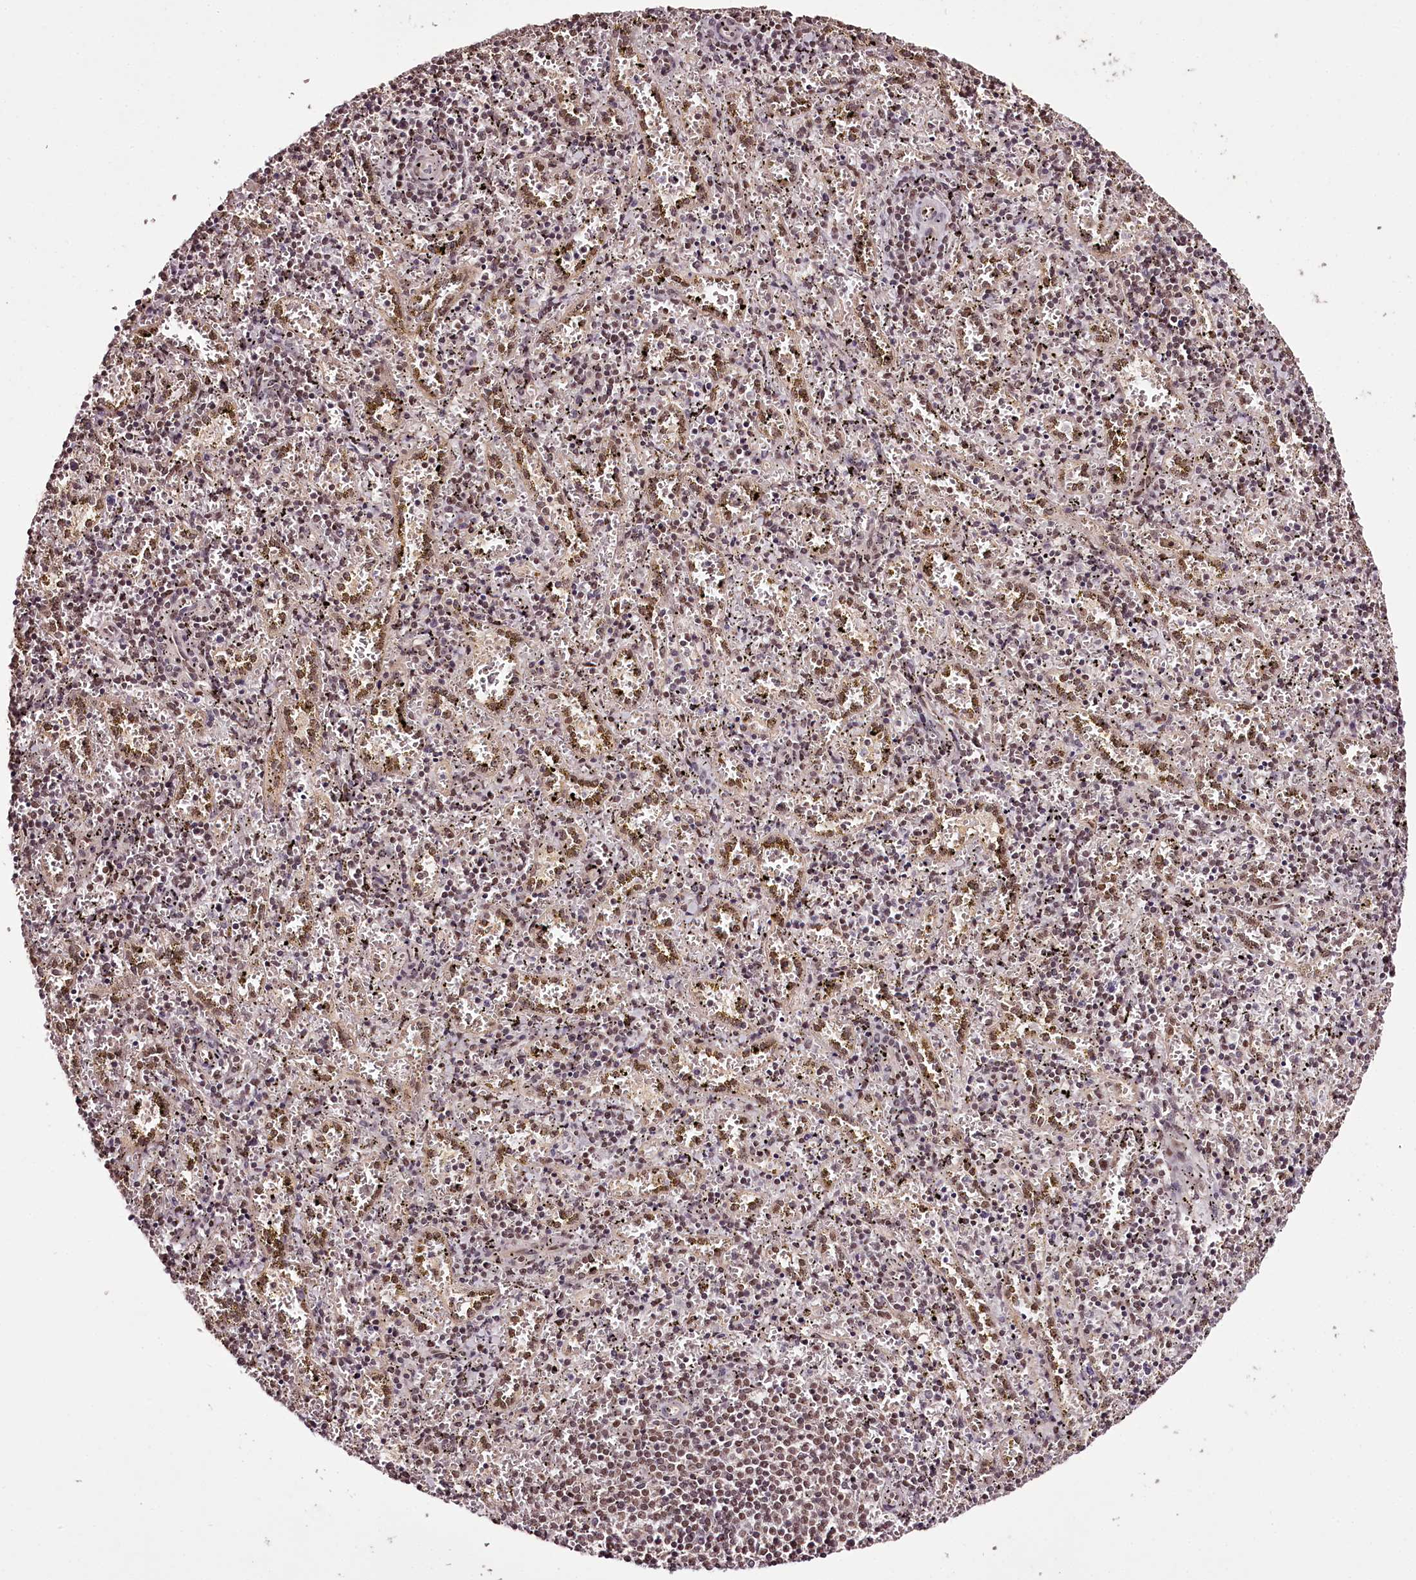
{"staining": {"intensity": "moderate", "quantity": "25%-75%", "location": "nuclear"}, "tissue": "spleen", "cell_type": "Cells in red pulp", "image_type": "normal", "snomed": [{"axis": "morphology", "description": "Normal tissue, NOS"}, {"axis": "topography", "description": "Spleen"}], "caption": "Spleen stained with immunohistochemistry (IHC) demonstrates moderate nuclear positivity in about 25%-75% of cells in red pulp.", "gene": "TTC33", "patient": {"sex": "male", "age": 11}}